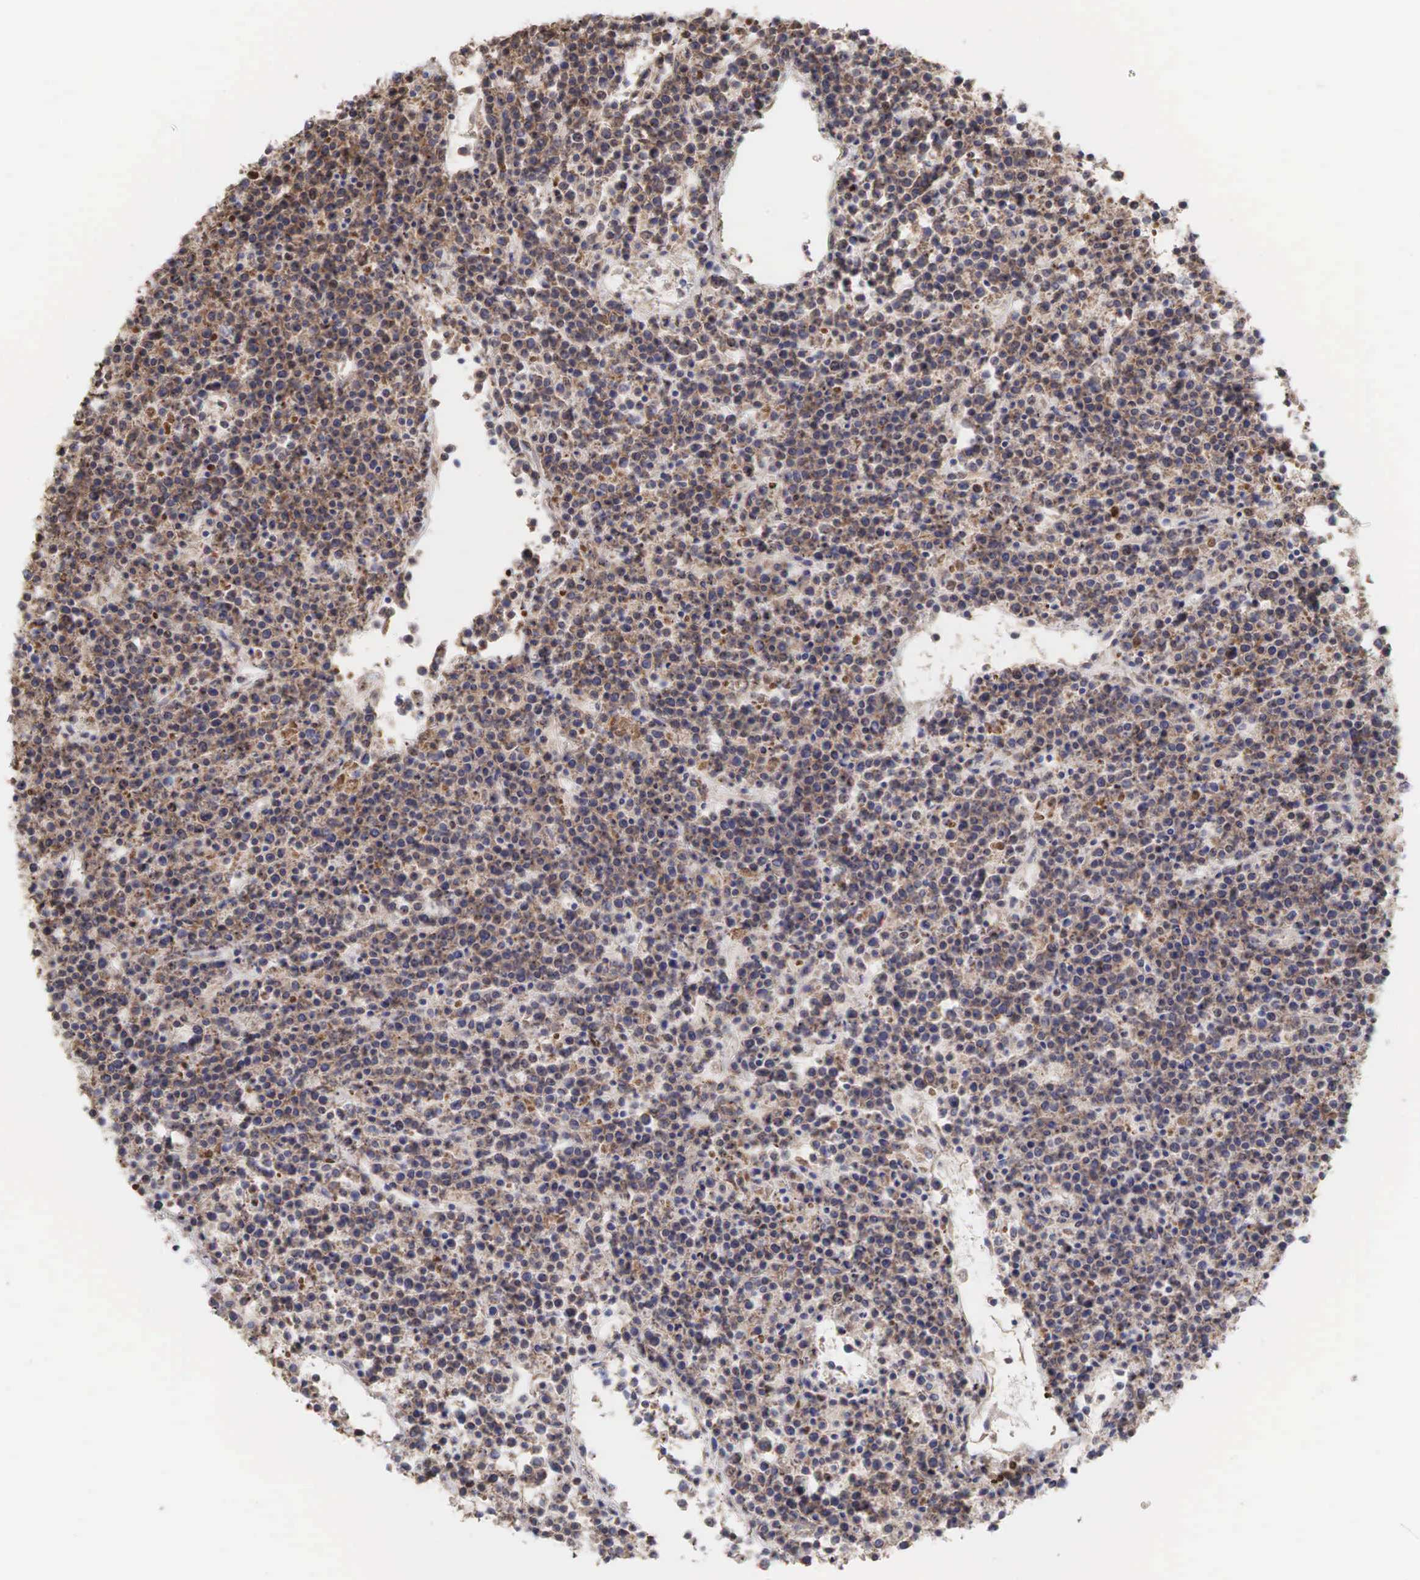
{"staining": {"intensity": "moderate", "quantity": ">75%", "location": "cytoplasmic/membranous,nuclear"}, "tissue": "lymphoma", "cell_type": "Tumor cells", "image_type": "cancer", "snomed": [{"axis": "morphology", "description": "Malignant lymphoma, non-Hodgkin's type, High grade"}, {"axis": "topography", "description": "Ovary"}], "caption": "Immunohistochemical staining of malignant lymphoma, non-Hodgkin's type (high-grade) displays medium levels of moderate cytoplasmic/membranous and nuclear positivity in approximately >75% of tumor cells.", "gene": "DKC1", "patient": {"sex": "female", "age": 56}}